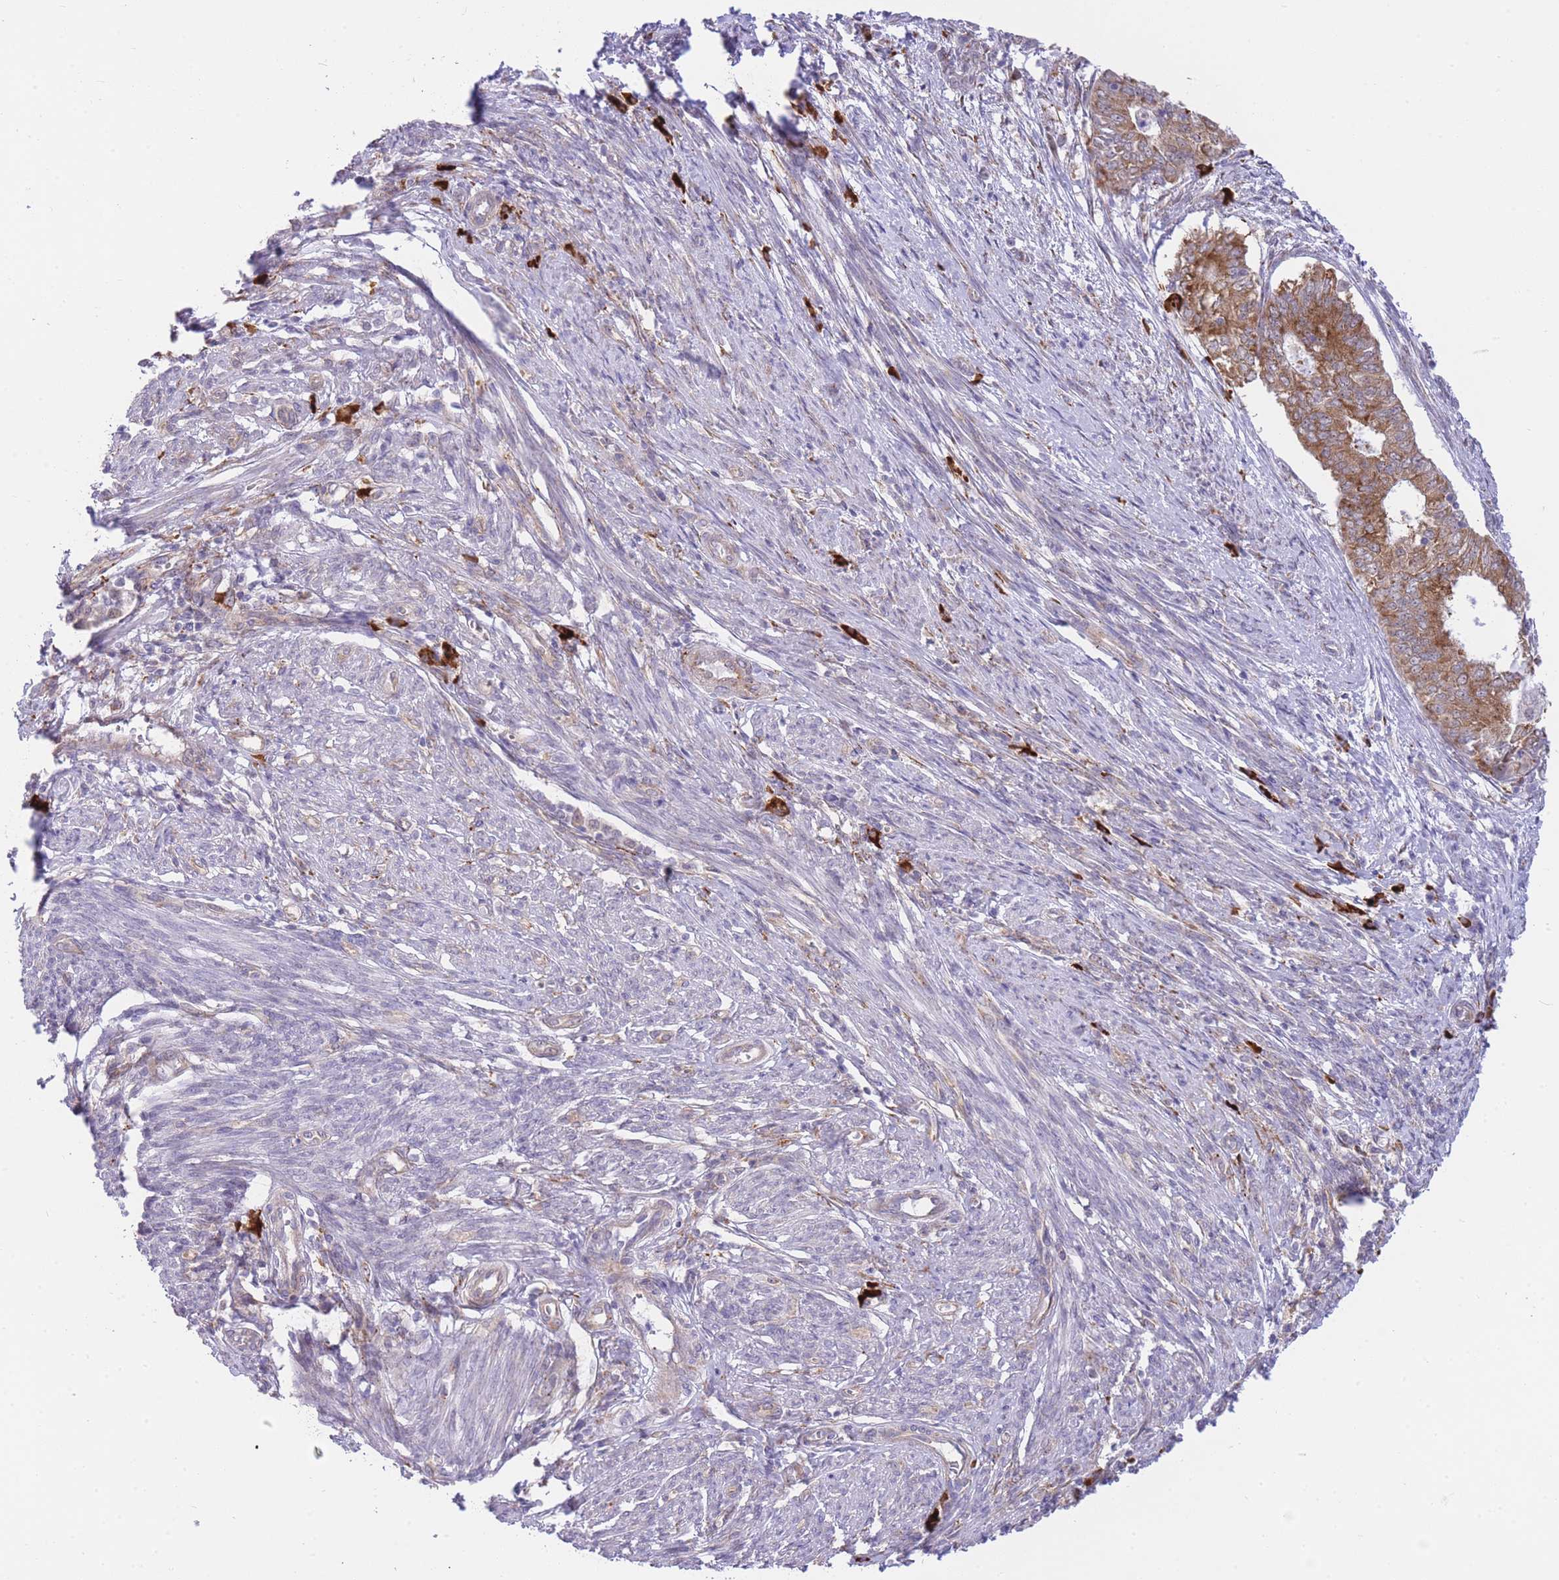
{"staining": {"intensity": "moderate", "quantity": ">75%", "location": "cytoplasmic/membranous"}, "tissue": "endometrial cancer", "cell_type": "Tumor cells", "image_type": "cancer", "snomed": [{"axis": "morphology", "description": "Adenocarcinoma, NOS"}, {"axis": "topography", "description": "Endometrium"}], "caption": "Moderate cytoplasmic/membranous protein positivity is seen in approximately >75% of tumor cells in endometrial adenocarcinoma.", "gene": "EXOSC8", "patient": {"sex": "female", "age": 62}}